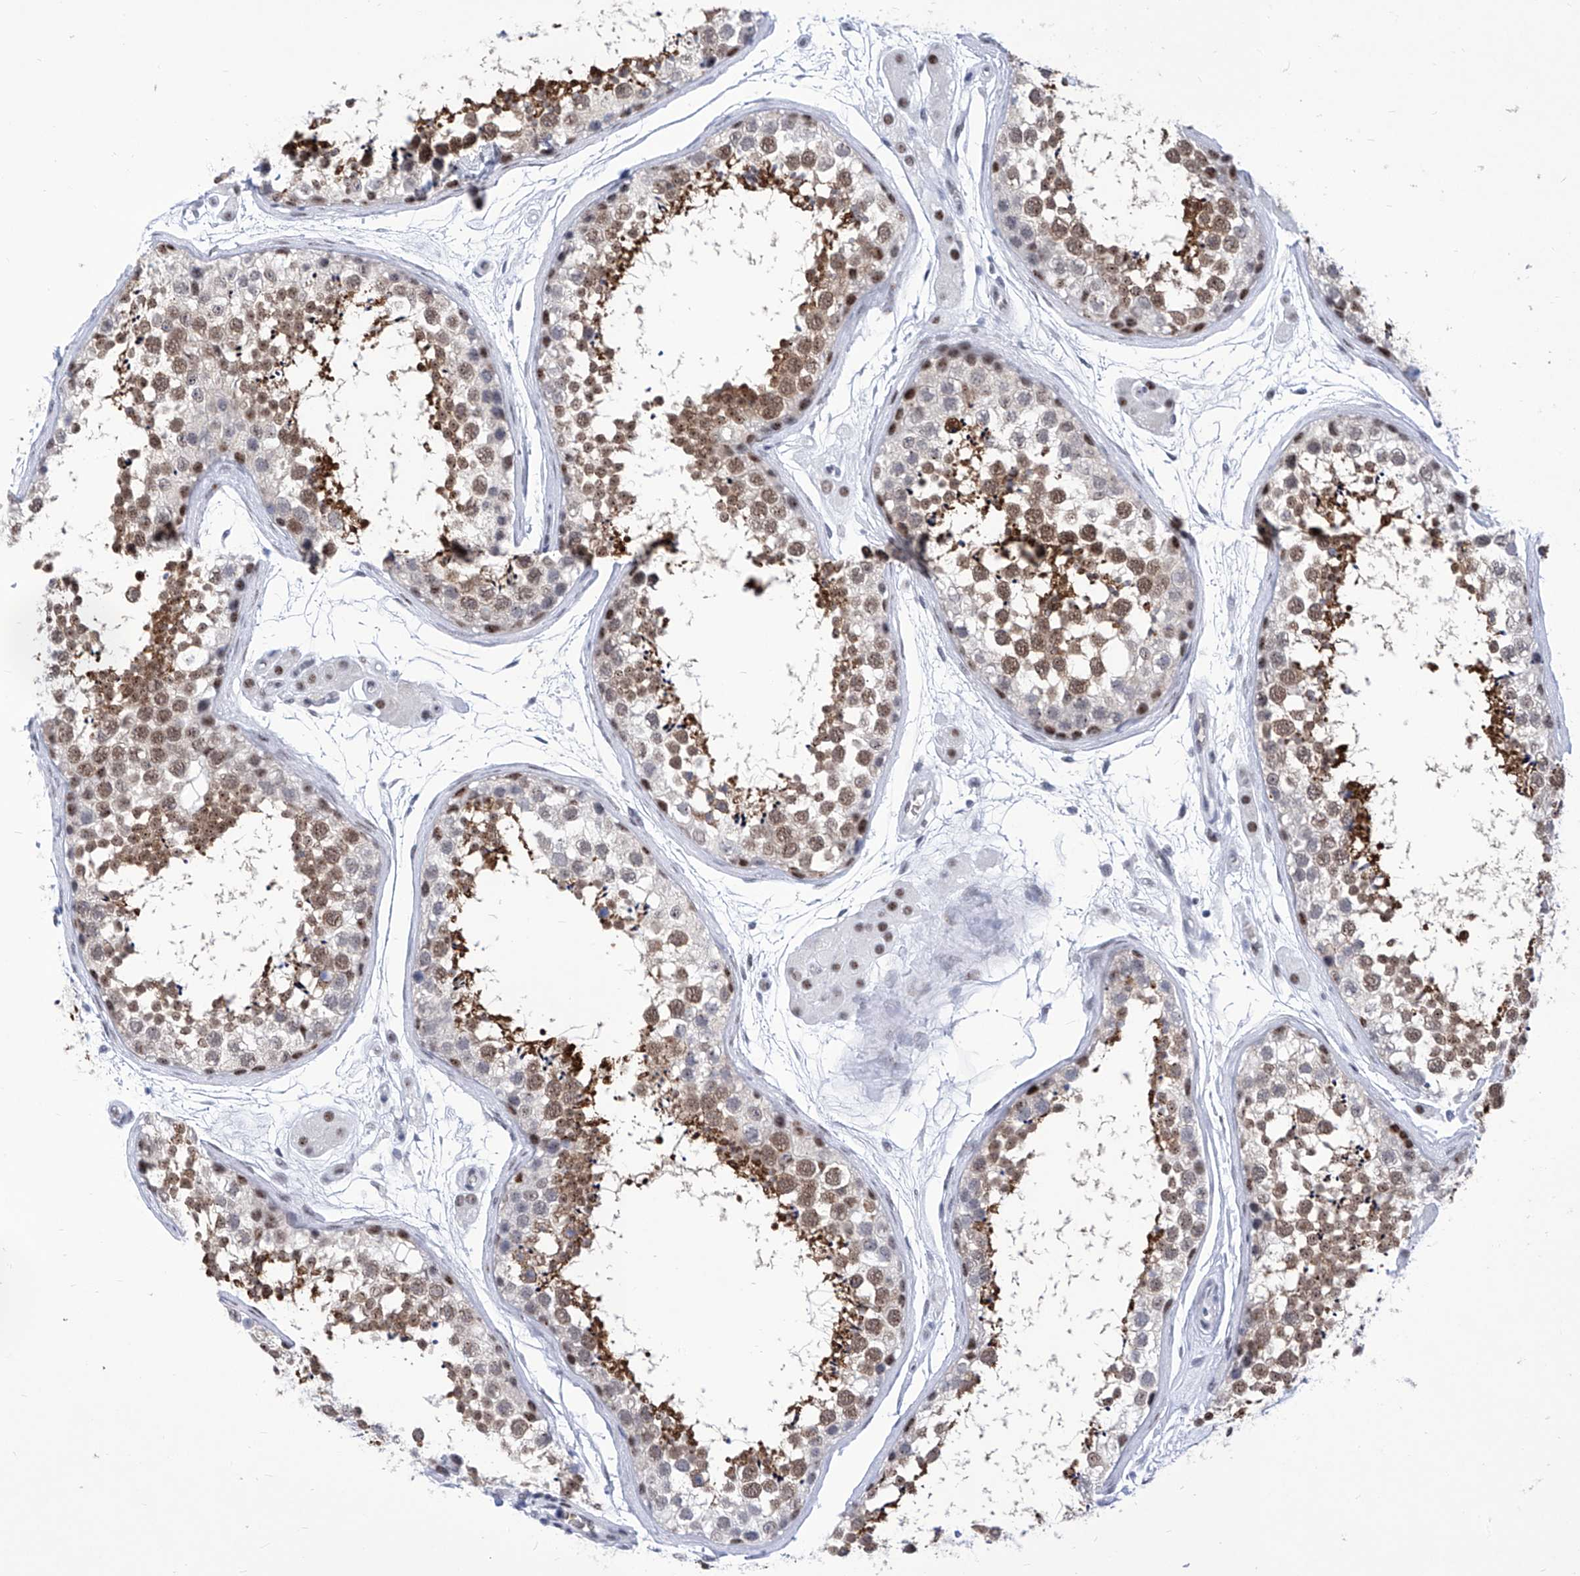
{"staining": {"intensity": "moderate", "quantity": "25%-75%", "location": "nuclear"}, "tissue": "testis", "cell_type": "Cells in seminiferous ducts", "image_type": "normal", "snomed": [{"axis": "morphology", "description": "Normal tissue, NOS"}, {"axis": "topography", "description": "Testis"}], "caption": "This image reveals immunohistochemistry (IHC) staining of benign testis, with medium moderate nuclear positivity in approximately 25%-75% of cells in seminiferous ducts.", "gene": "SART1", "patient": {"sex": "male", "age": 56}}